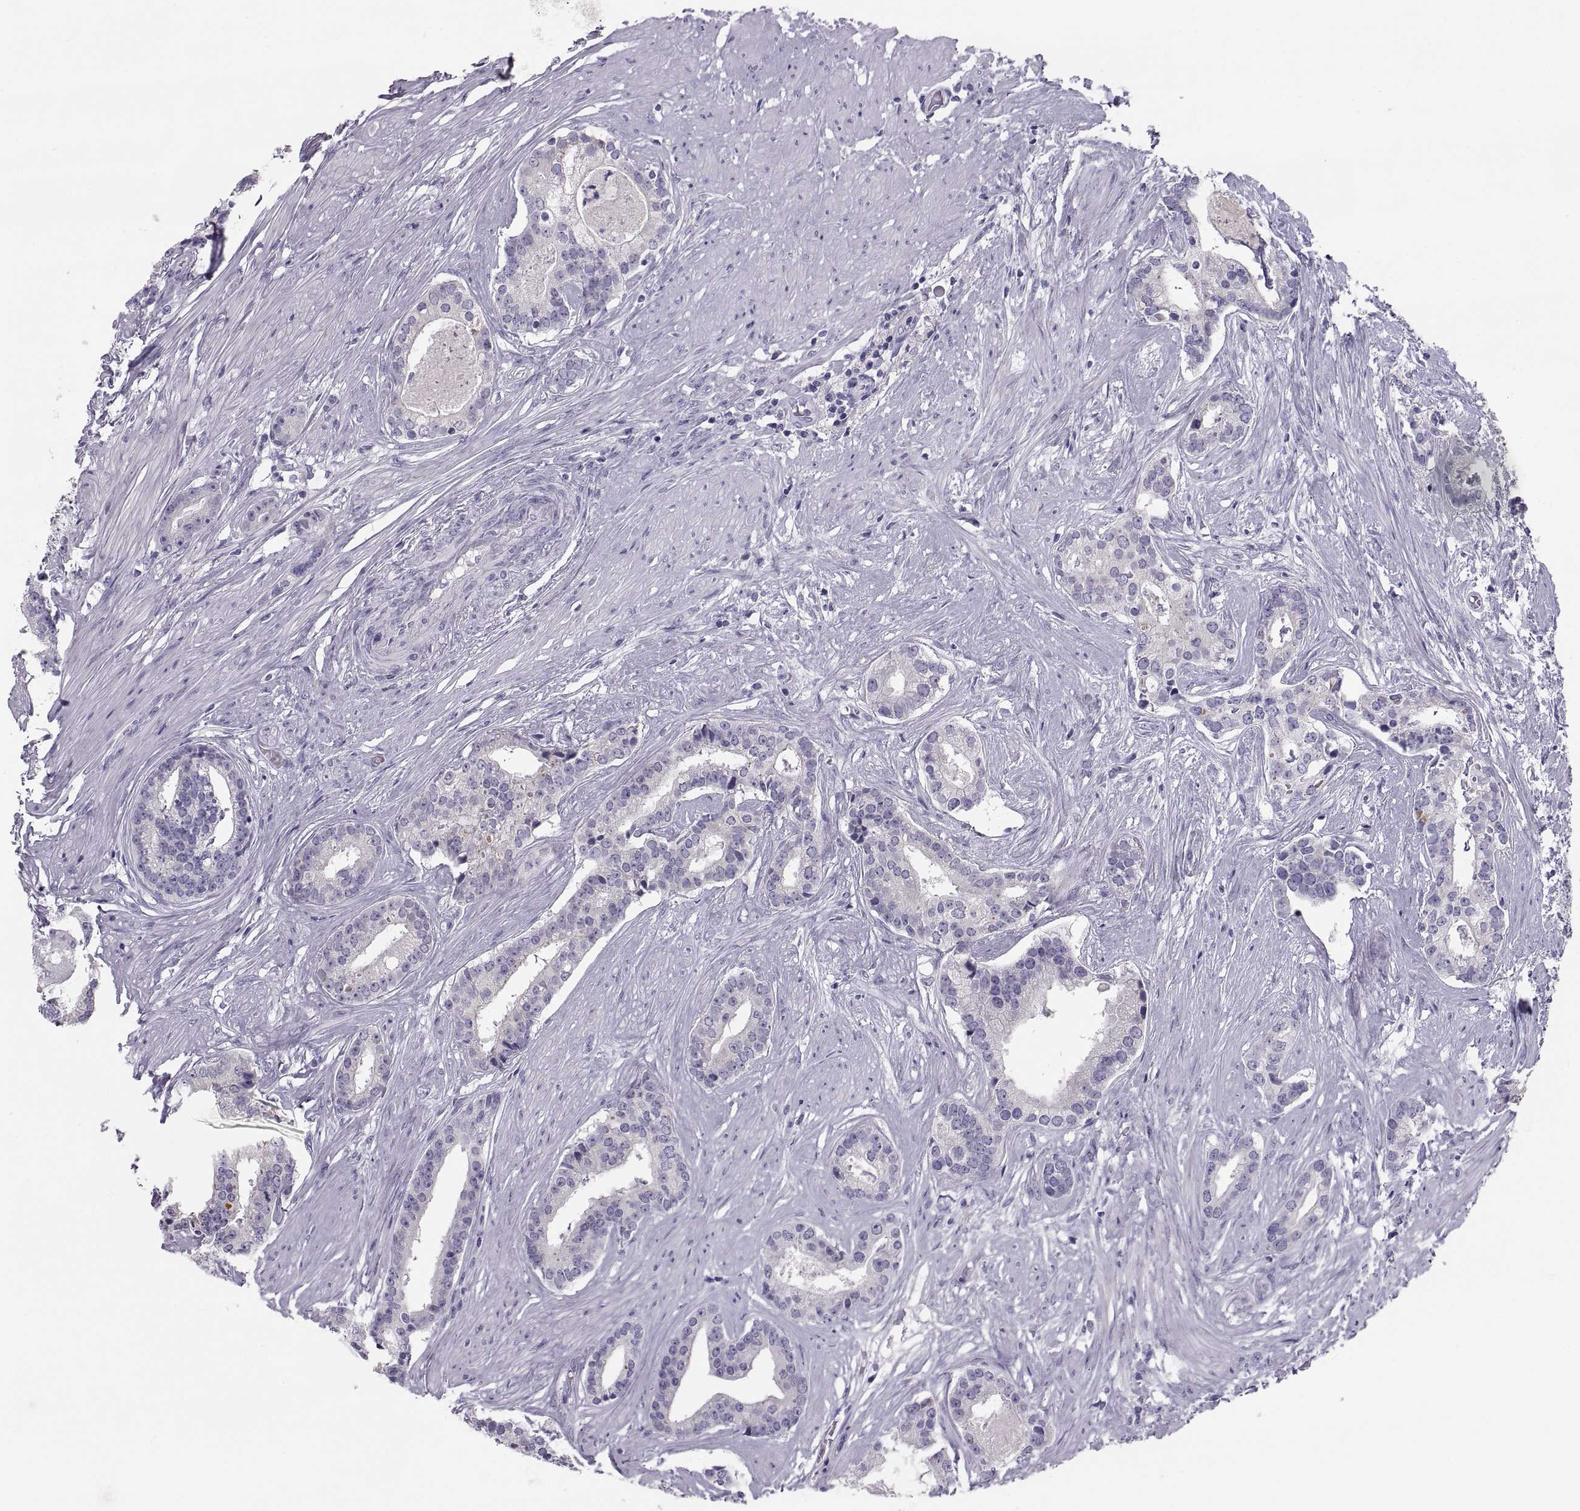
{"staining": {"intensity": "negative", "quantity": "none", "location": "none"}, "tissue": "prostate cancer", "cell_type": "Tumor cells", "image_type": "cancer", "snomed": [{"axis": "morphology", "description": "Adenocarcinoma, NOS"}, {"axis": "topography", "description": "Prostate and seminal vesicle, NOS"}, {"axis": "topography", "description": "Prostate"}], "caption": "Histopathology image shows no significant protein expression in tumor cells of adenocarcinoma (prostate). The staining is performed using DAB brown chromogen with nuclei counter-stained in using hematoxylin.", "gene": "MAGEB2", "patient": {"sex": "male", "age": 44}}